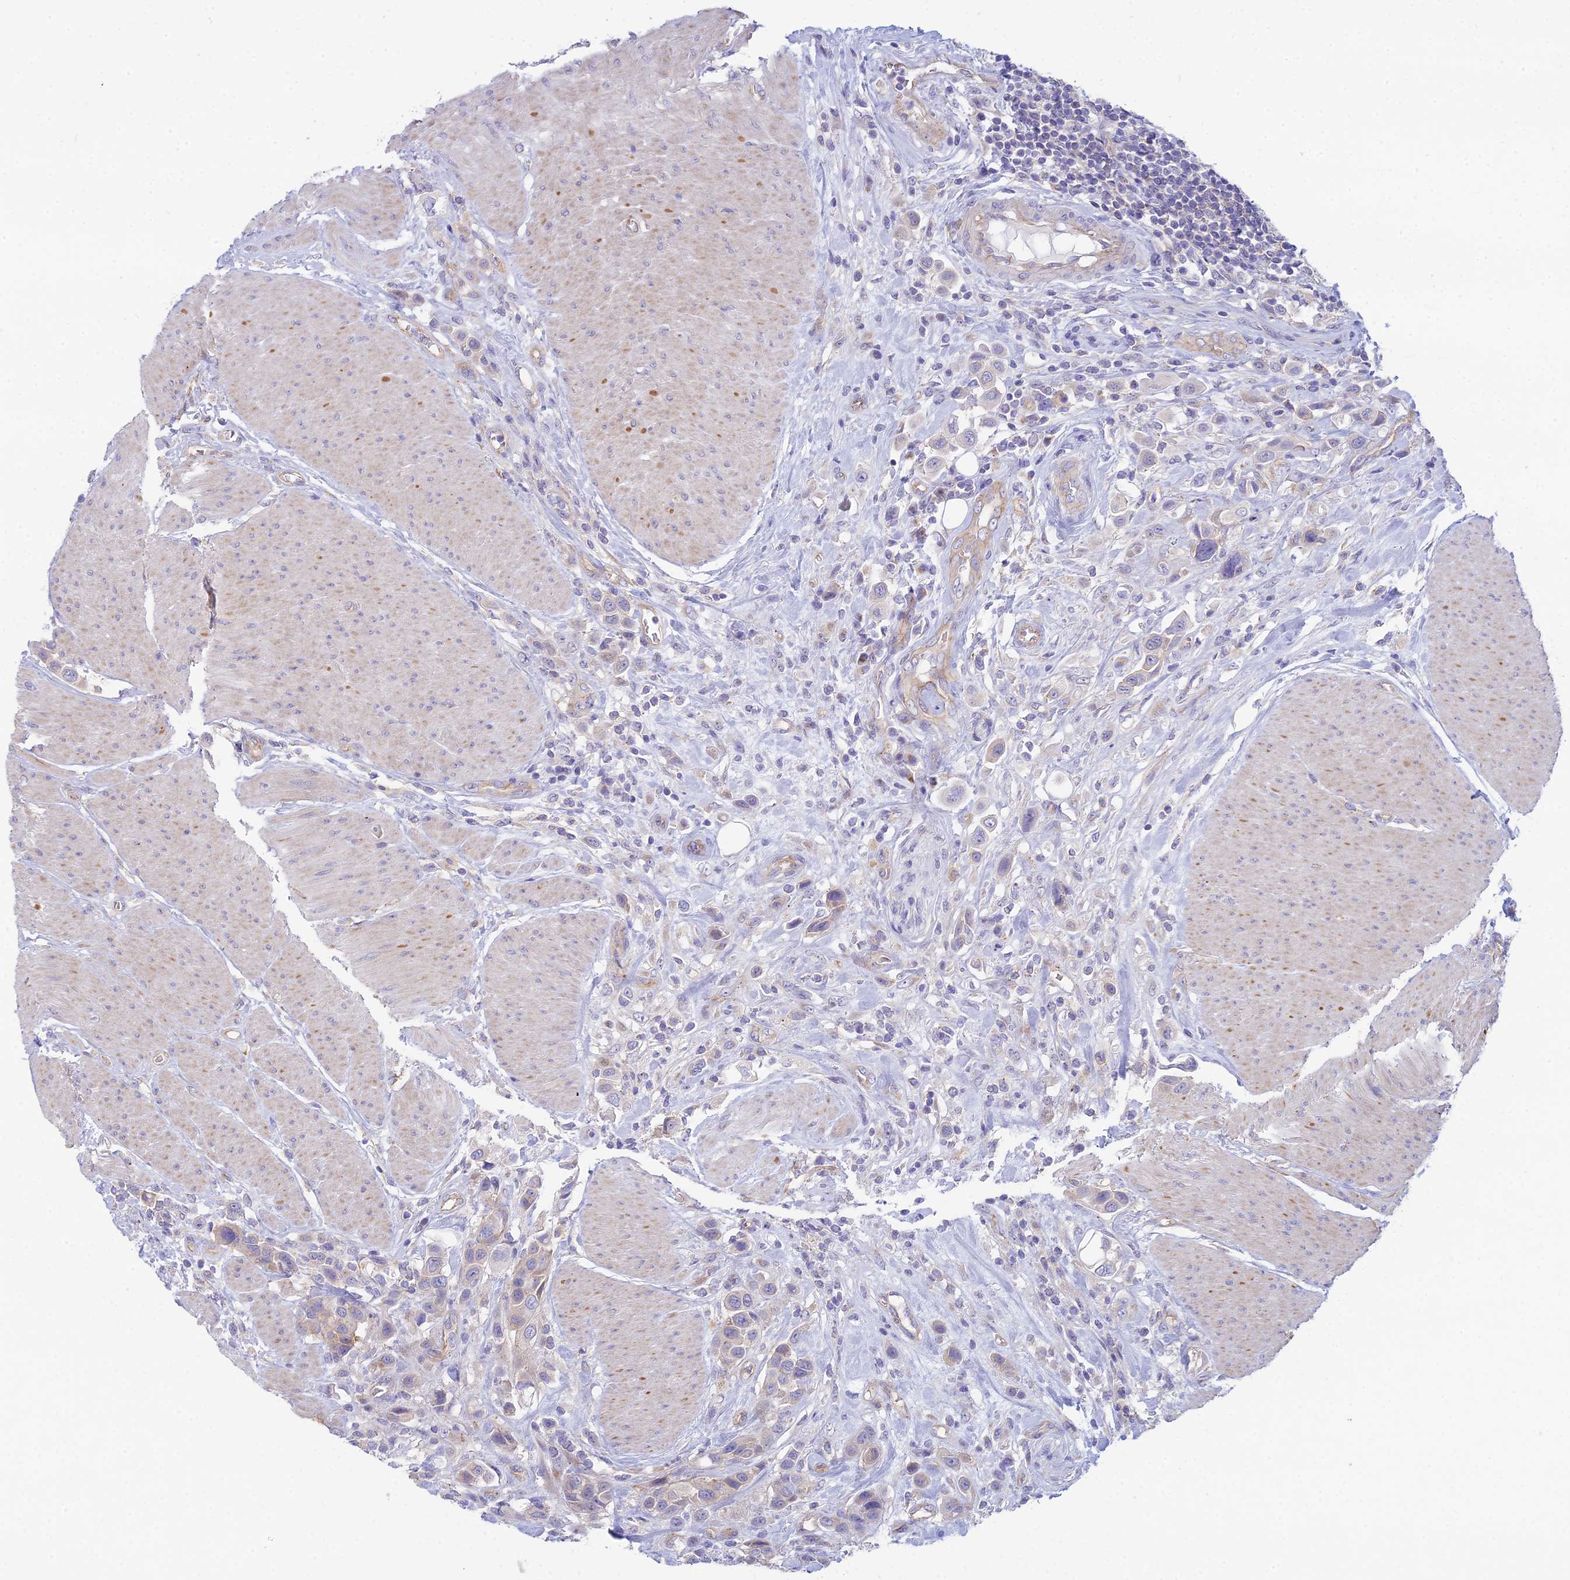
{"staining": {"intensity": "negative", "quantity": "none", "location": "none"}, "tissue": "urothelial cancer", "cell_type": "Tumor cells", "image_type": "cancer", "snomed": [{"axis": "morphology", "description": "Urothelial carcinoma, High grade"}, {"axis": "topography", "description": "Urinary bladder"}], "caption": "DAB immunohistochemical staining of human urothelial carcinoma (high-grade) exhibits no significant staining in tumor cells.", "gene": "ZNF564", "patient": {"sex": "male", "age": 50}}